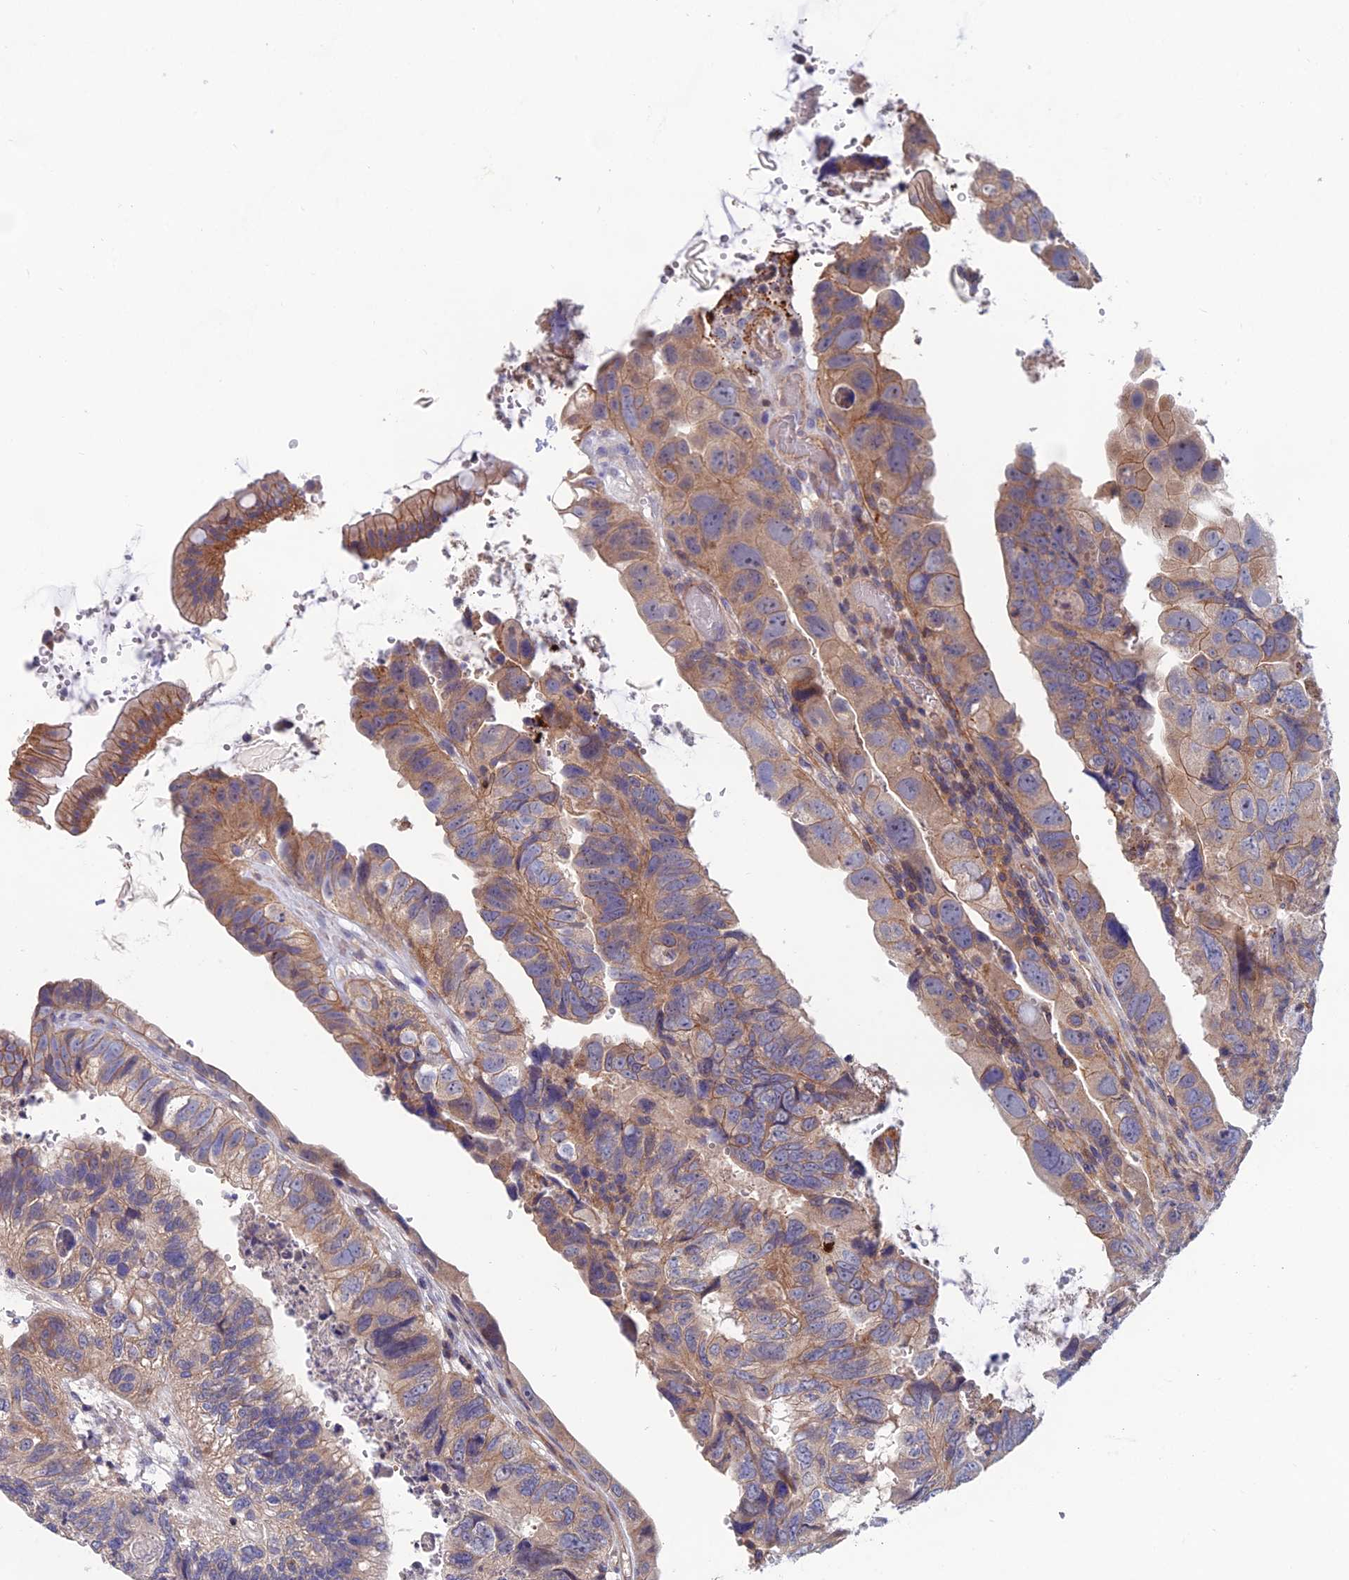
{"staining": {"intensity": "moderate", "quantity": ">75%", "location": "cytoplasmic/membranous"}, "tissue": "colorectal cancer", "cell_type": "Tumor cells", "image_type": "cancer", "snomed": [{"axis": "morphology", "description": "Adenocarcinoma, NOS"}, {"axis": "topography", "description": "Rectum"}], "caption": "Tumor cells reveal medium levels of moderate cytoplasmic/membranous expression in about >75% of cells in colorectal cancer (adenocarcinoma).", "gene": "USP37", "patient": {"sex": "male", "age": 63}}